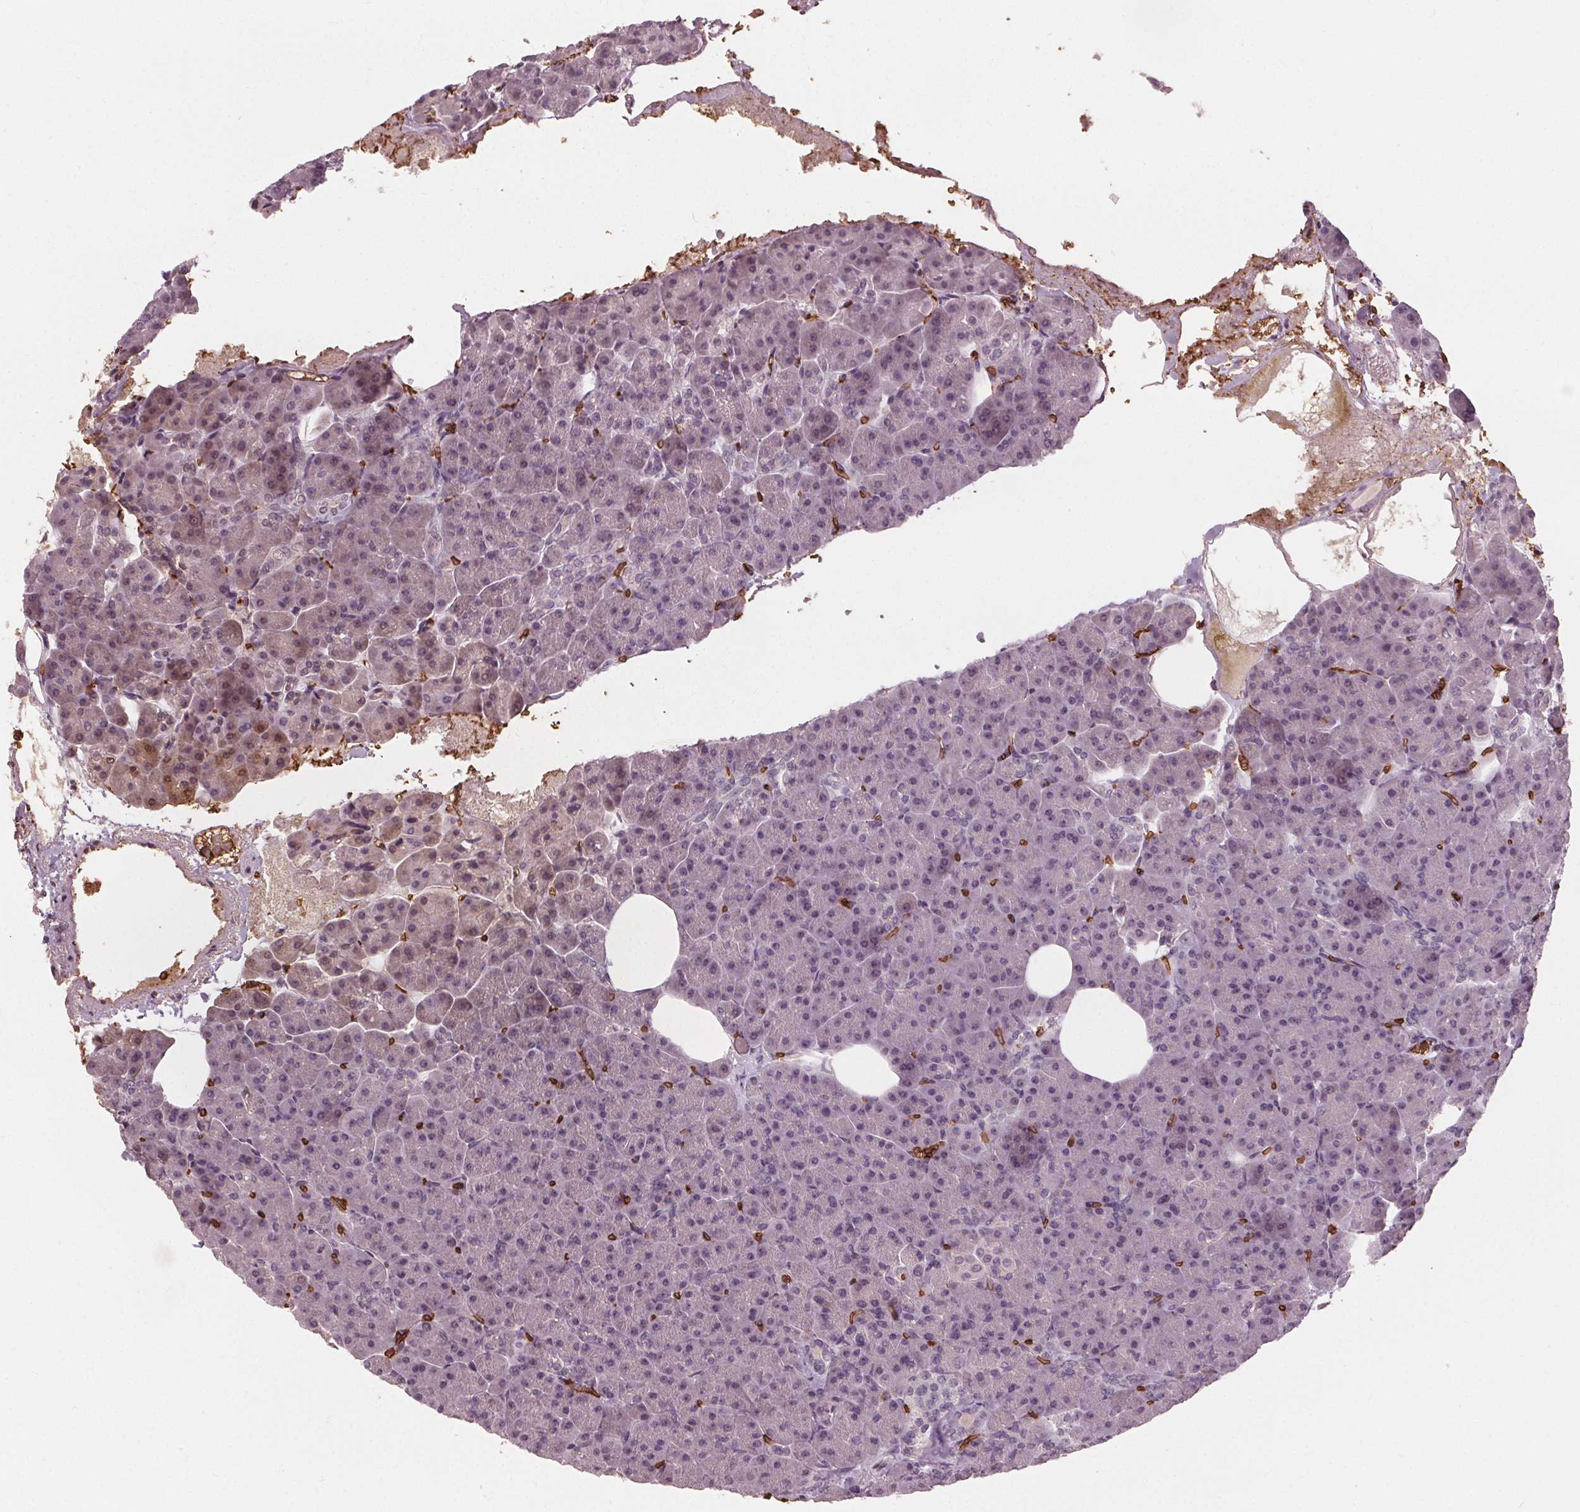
{"staining": {"intensity": "negative", "quantity": "none", "location": "none"}, "tissue": "pancreas", "cell_type": "Exocrine glandular cells", "image_type": "normal", "snomed": [{"axis": "morphology", "description": "Normal tissue, NOS"}, {"axis": "topography", "description": "Pancreas"}], "caption": "Immunohistochemical staining of unremarkable human pancreas displays no significant expression in exocrine glandular cells.", "gene": "SLC4A1", "patient": {"sex": "female", "age": 74}}